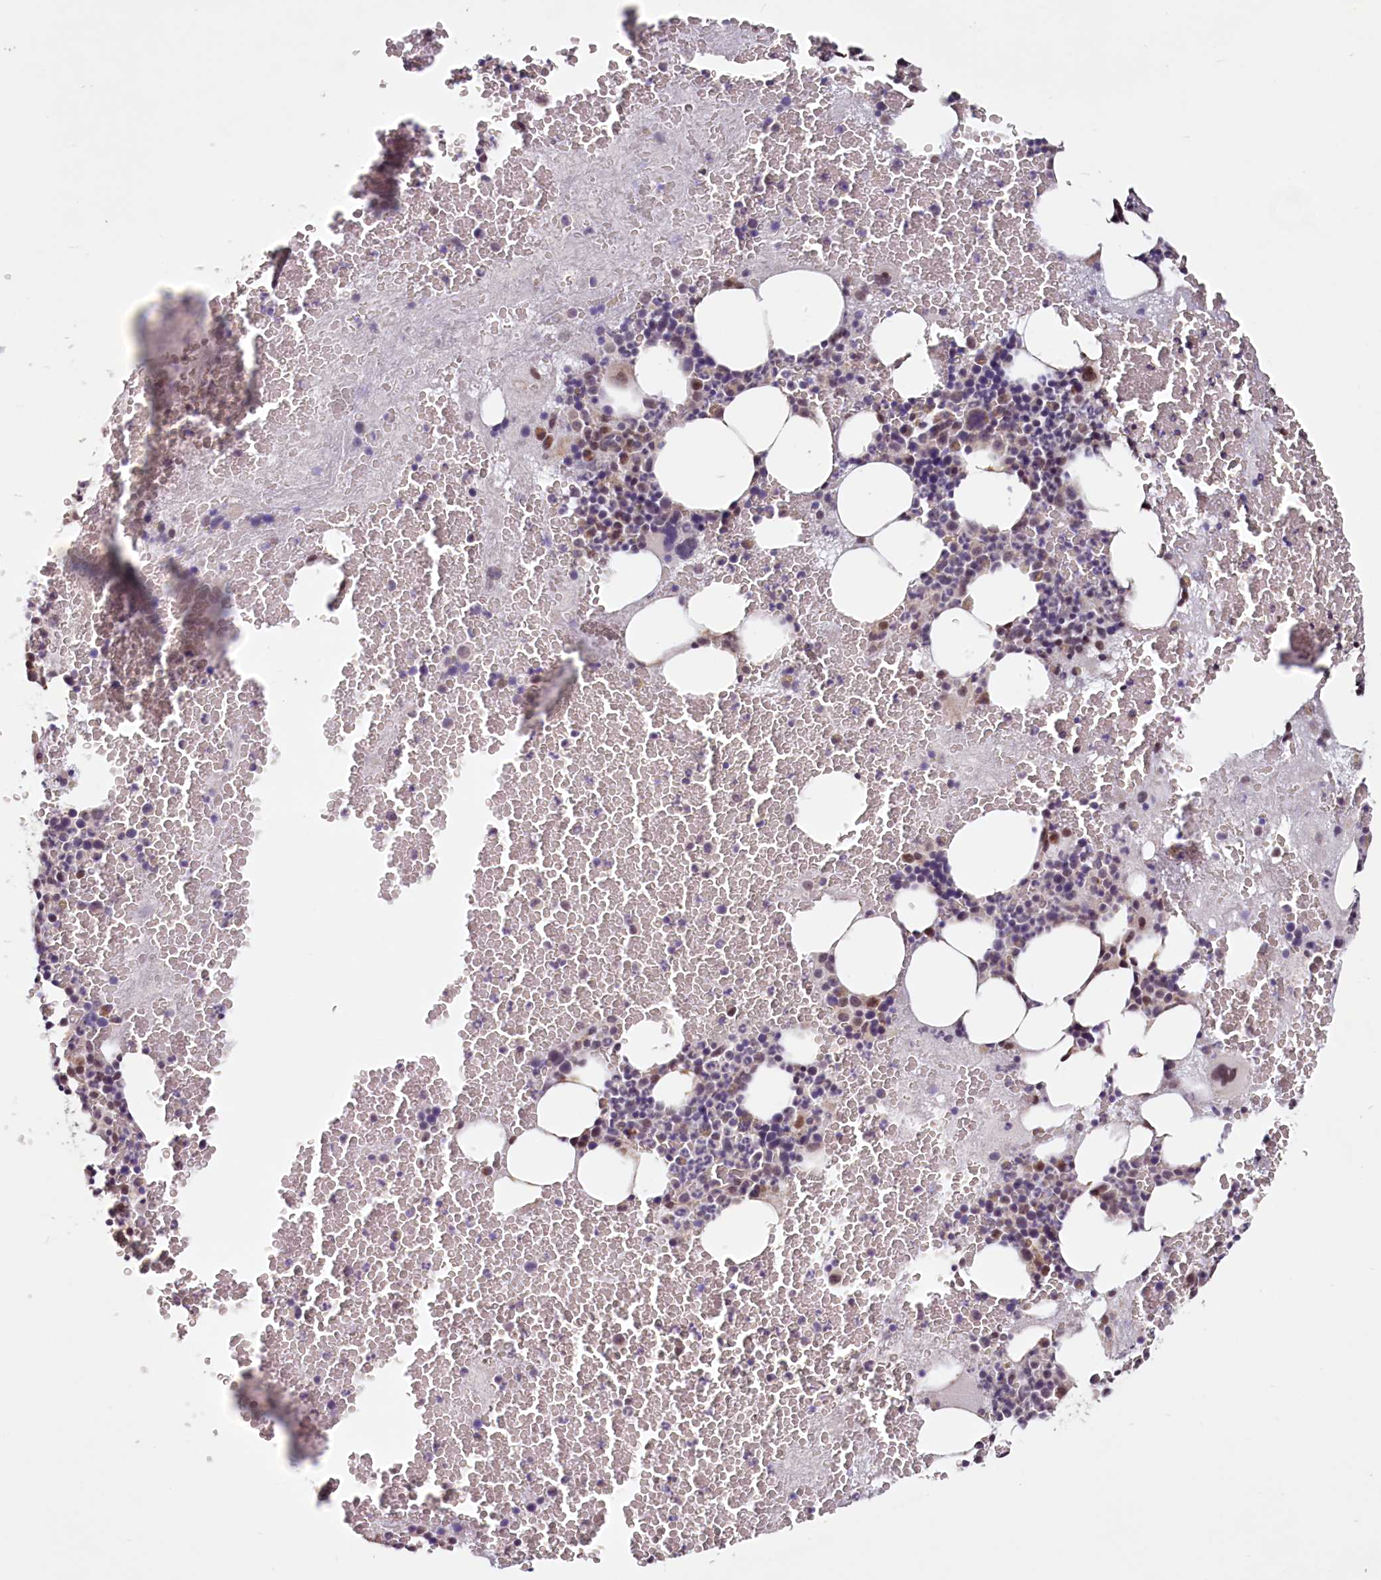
{"staining": {"intensity": "moderate", "quantity": "<25%", "location": "nuclear"}, "tissue": "bone marrow", "cell_type": "Hematopoietic cells", "image_type": "normal", "snomed": [{"axis": "morphology", "description": "Normal tissue, NOS"}, {"axis": "topography", "description": "Bone marrow"}], "caption": "Approximately <25% of hematopoietic cells in benign human bone marrow demonstrate moderate nuclear protein expression as visualized by brown immunohistochemical staining.", "gene": "PDE6D", "patient": {"sex": "male", "age": 36}}